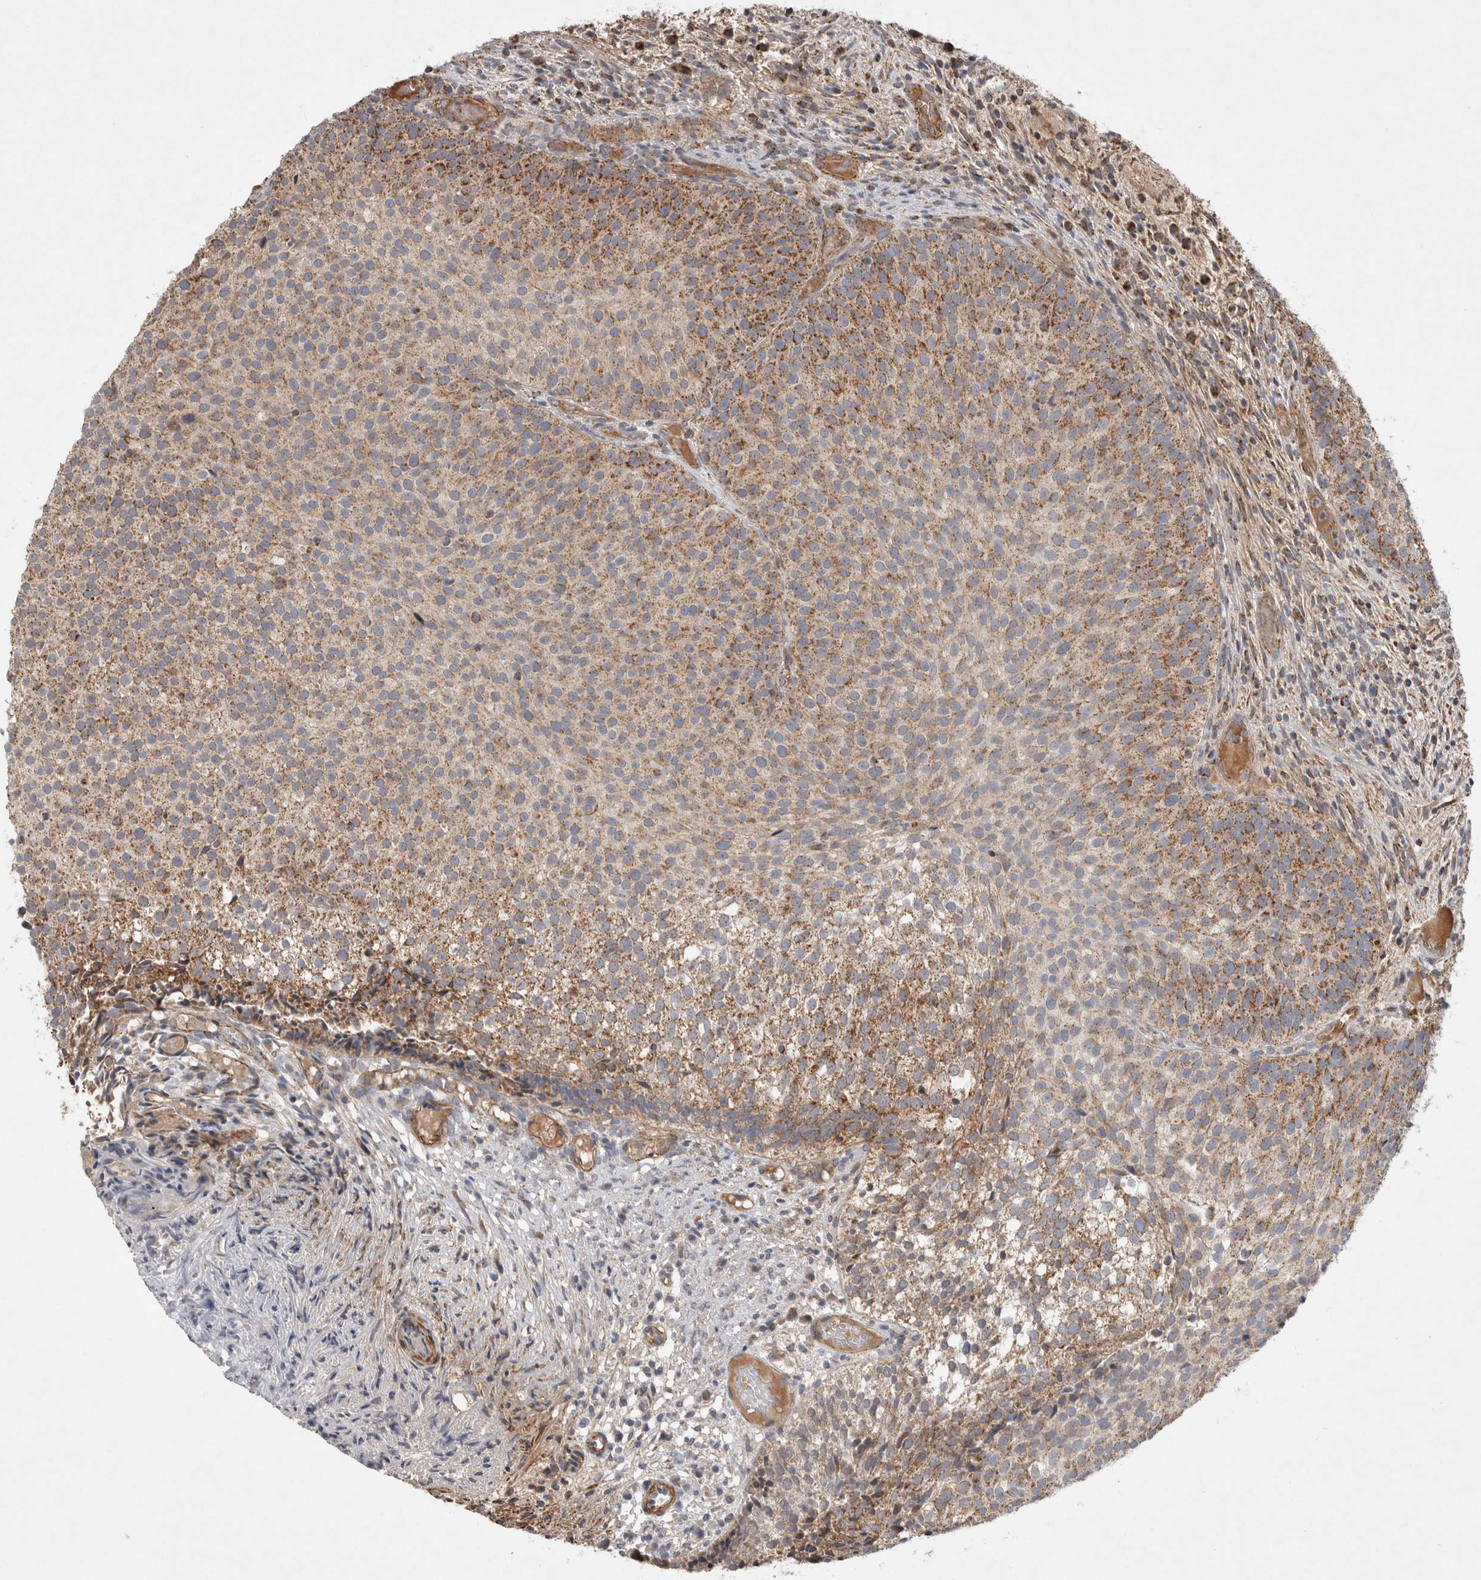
{"staining": {"intensity": "moderate", "quantity": ">75%", "location": "cytoplasmic/membranous"}, "tissue": "urothelial cancer", "cell_type": "Tumor cells", "image_type": "cancer", "snomed": [{"axis": "morphology", "description": "Urothelial carcinoma, Low grade"}, {"axis": "topography", "description": "Urinary bladder"}], "caption": "High-power microscopy captured an IHC histopathology image of urothelial cancer, revealing moderate cytoplasmic/membranous positivity in approximately >75% of tumor cells.", "gene": "MRPS28", "patient": {"sex": "male", "age": 86}}